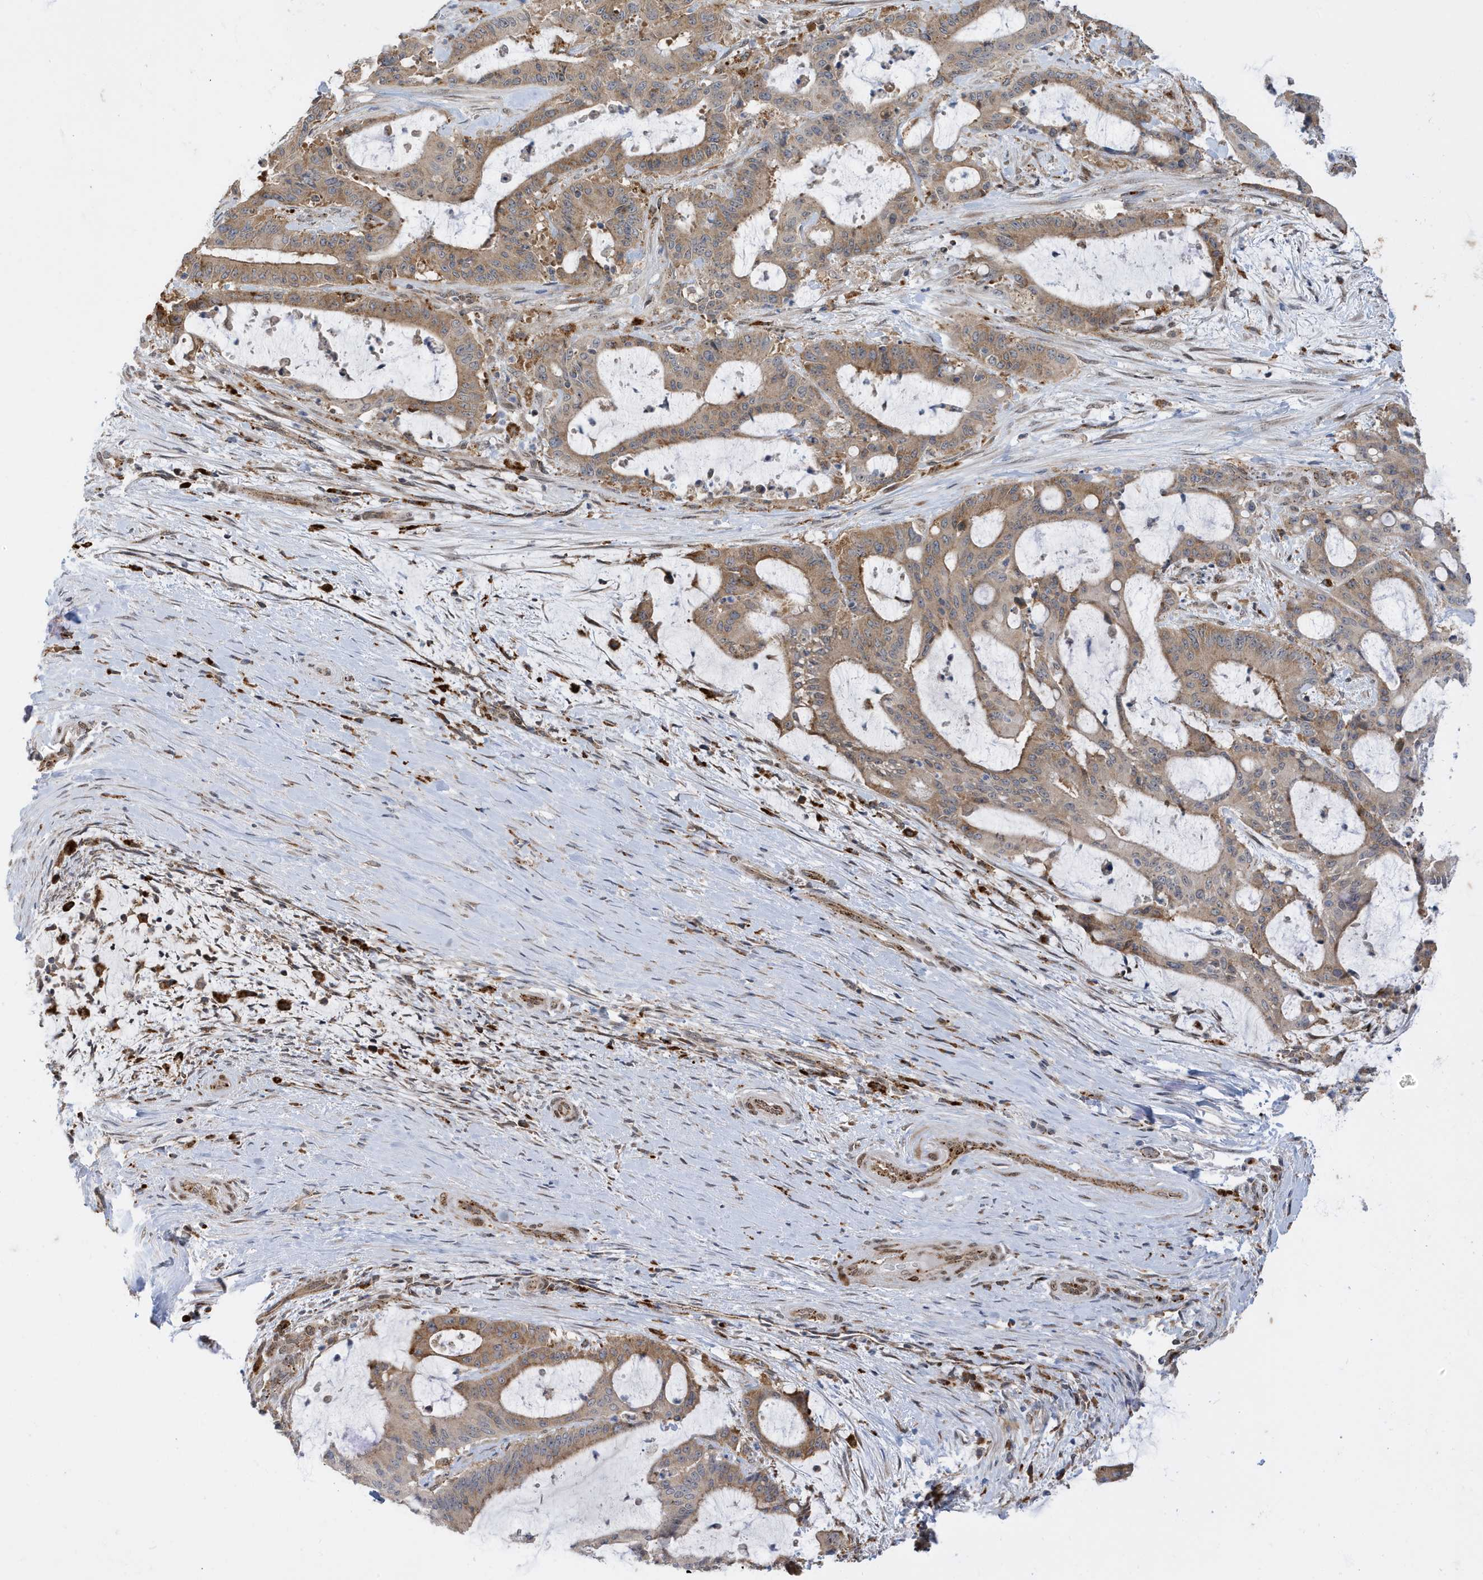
{"staining": {"intensity": "moderate", "quantity": ">75%", "location": "cytoplasmic/membranous"}, "tissue": "liver cancer", "cell_type": "Tumor cells", "image_type": "cancer", "snomed": [{"axis": "morphology", "description": "Normal tissue, NOS"}, {"axis": "morphology", "description": "Cholangiocarcinoma"}, {"axis": "topography", "description": "Liver"}, {"axis": "topography", "description": "Peripheral nerve tissue"}], "caption": "This image demonstrates liver cancer stained with immunohistochemistry (IHC) to label a protein in brown. The cytoplasmic/membranous of tumor cells show moderate positivity for the protein. Nuclei are counter-stained blue.", "gene": "ZNF507", "patient": {"sex": "female", "age": 73}}